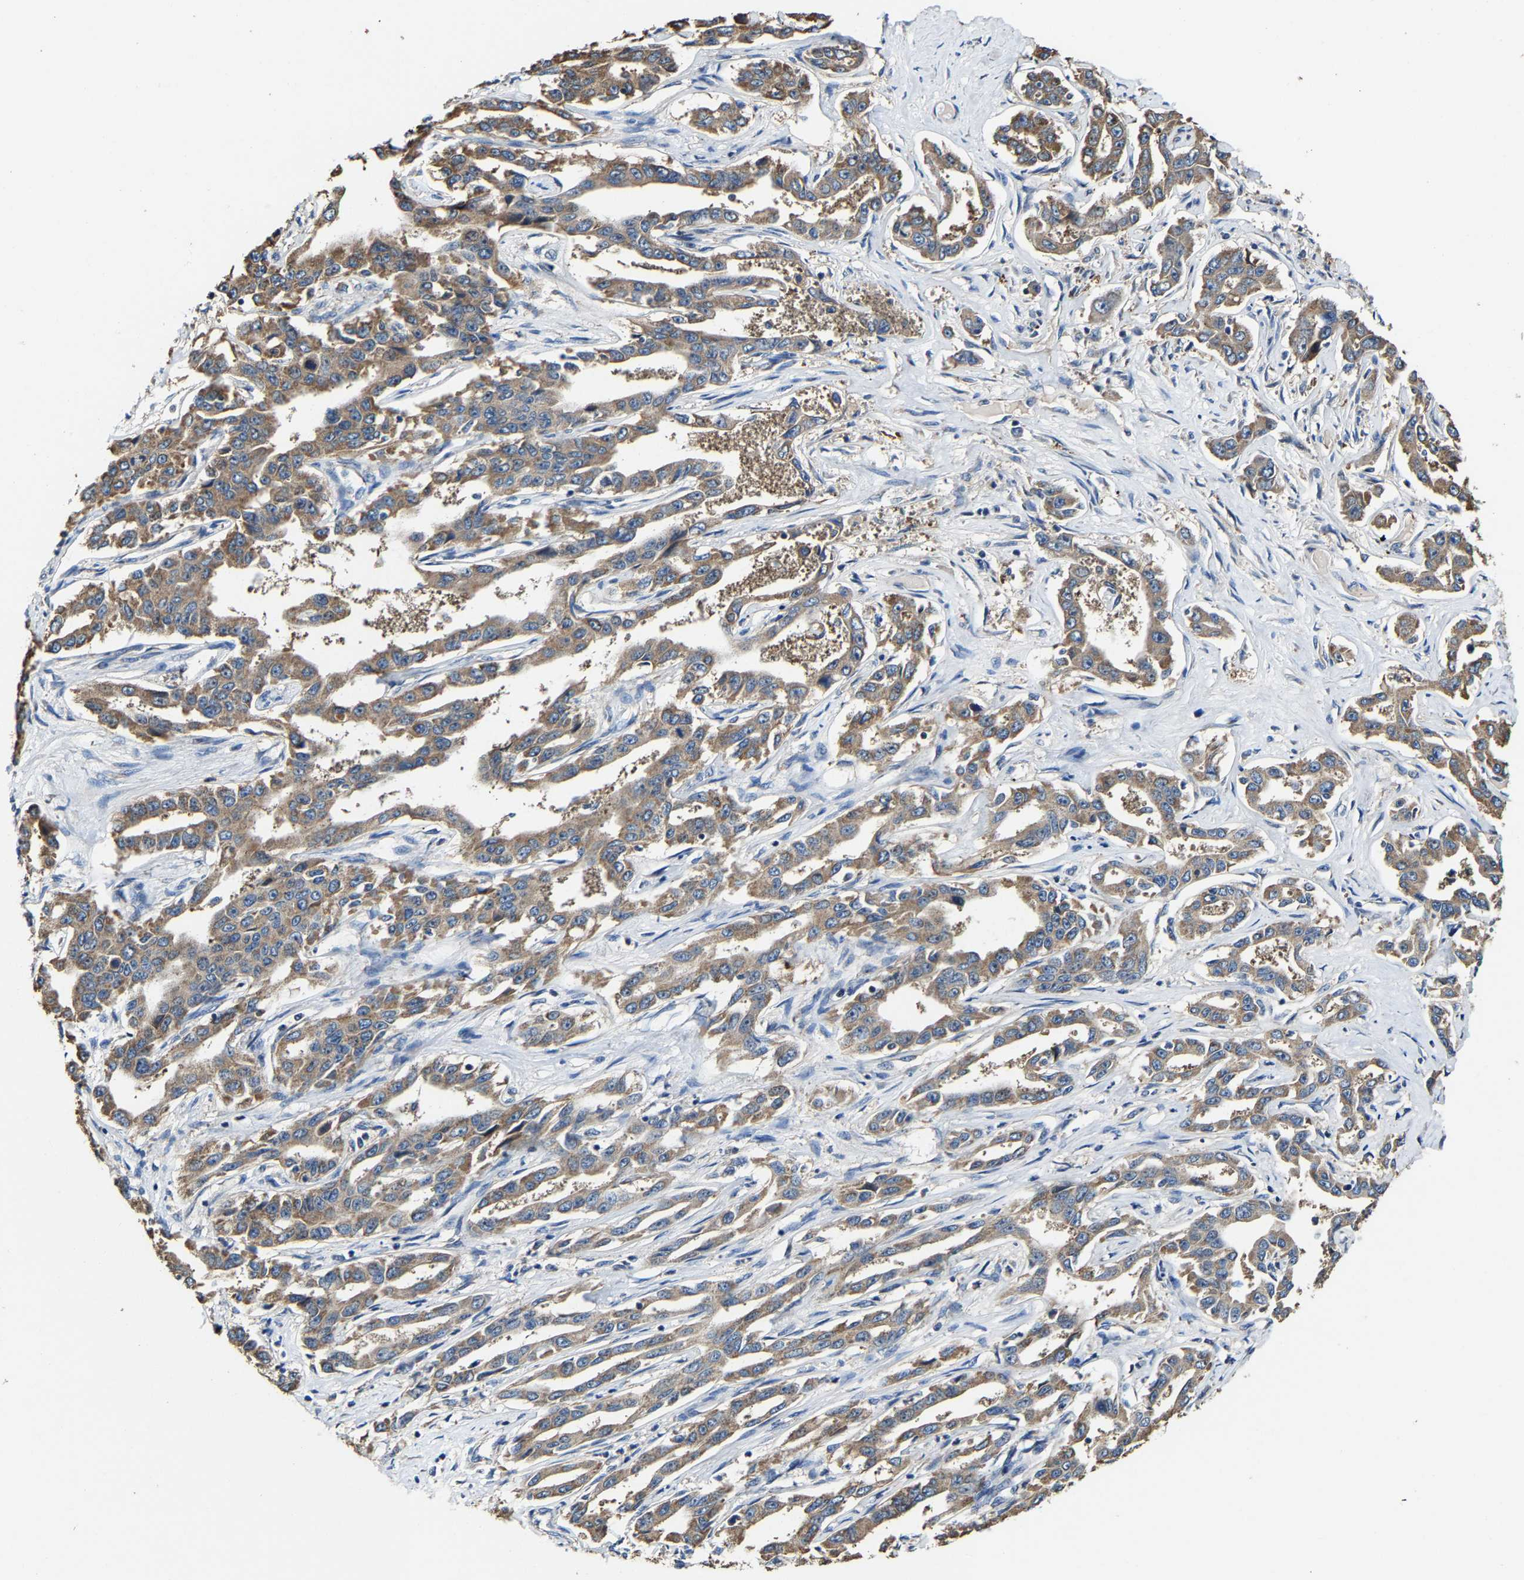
{"staining": {"intensity": "moderate", "quantity": ">75%", "location": "cytoplasmic/membranous"}, "tissue": "liver cancer", "cell_type": "Tumor cells", "image_type": "cancer", "snomed": [{"axis": "morphology", "description": "Cholangiocarcinoma"}, {"axis": "topography", "description": "Liver"}], "caption": "Immunohistochemistry of human cholangiocarcinoma (liver) reveals medium levels of moderate cytoplasmic/membranous positivity in about >75% of tumor cells.", "gene": "GFRA3", "patient": {"sex": "male", "age": 59}}